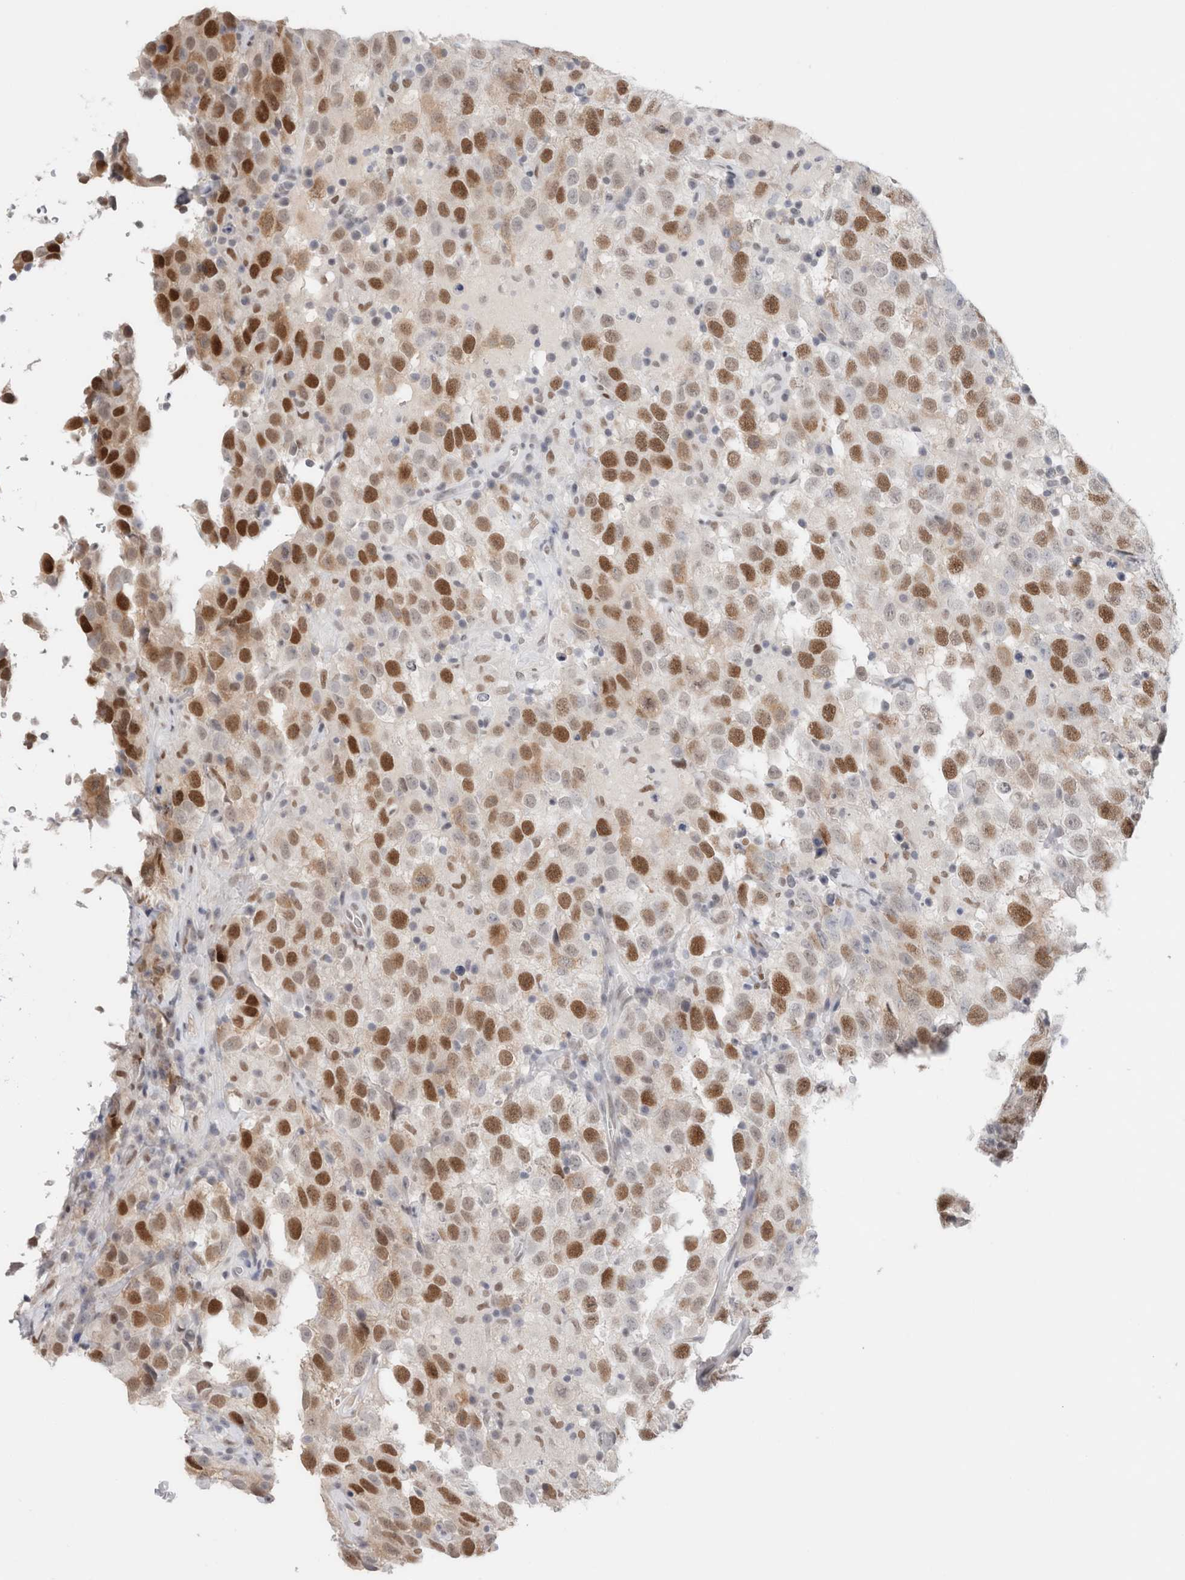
{"staining": {"intensity": "strong", "quantity": "25%-75%", "location": "nuclear"}, "tissue": "testis cancer", "cell_type": "Tumor cells", "image_type": "cancer", "snomed": [{"axis": "morphology", "description": "Seminoma, NOS"}, {"axis": "topography", "description": "Testis"}], "caption": "Strong nuclear protein positivity is appreciated in about 25%-75% of tumor cells in testis seminoma.", "gene": "KNL1", "patient": {"sex": "male", "age": 41}}